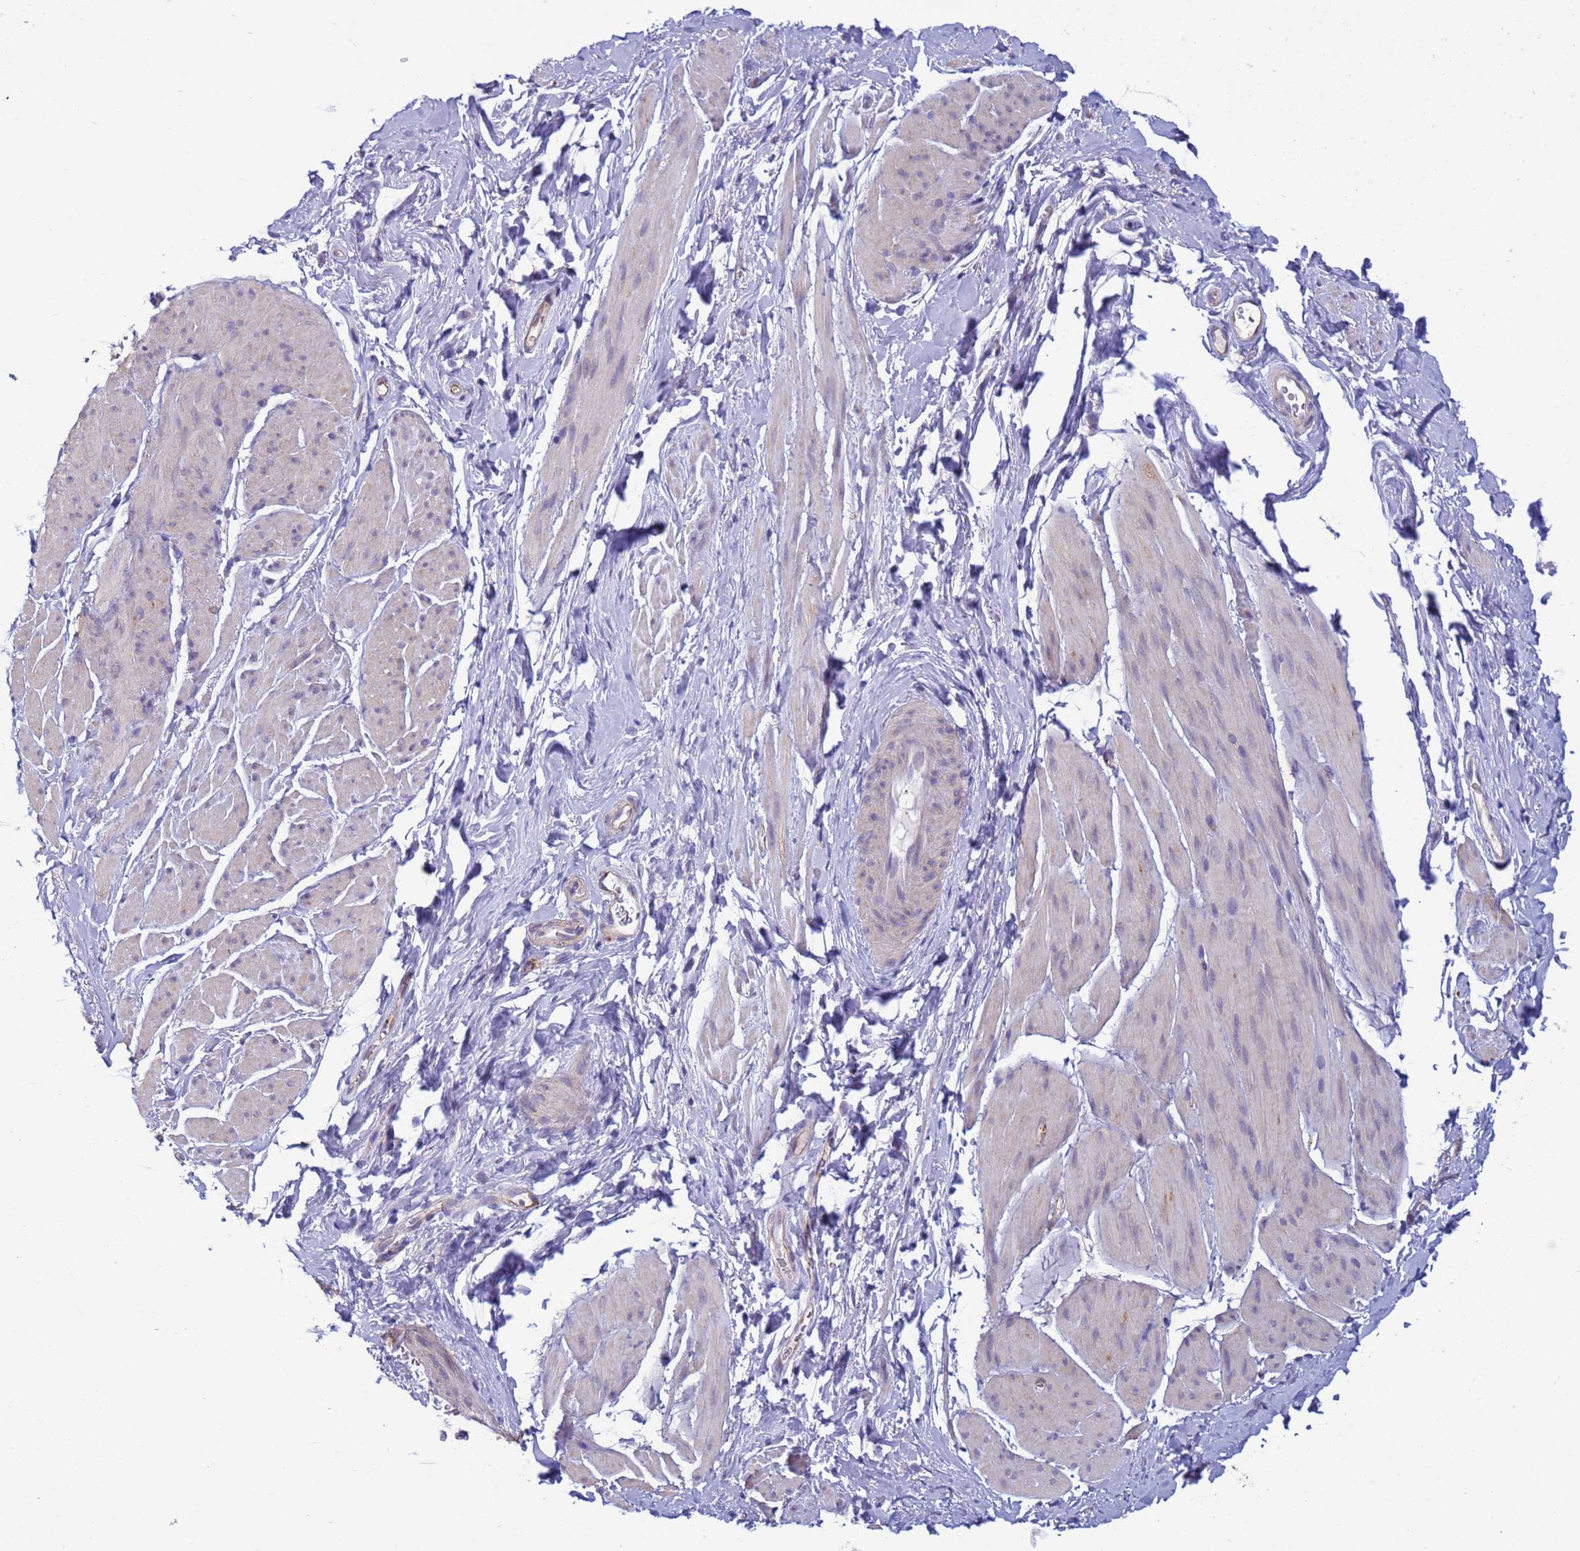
{"staining": {"intensity": "weak", "quantity": "<25%", "location": "cytoplasmic/membranous"}, "tissue": "smooth muscle", "cell_type": "Smooth muscle cells", "image_type": "normal", "snomed": [{"axis": "morphology", "description": "Normal tissue, NOS"}, {"axis": "topography", "description": "Smooth muscle"}, {"axis": "topography", "description": "Peripheral nerve tissue"}], "caption": "High power microscopy micrograph of an immunohistochemistry (IHC) micrograph of normal smooth muscle, revealing no significant staining in smooth muscle cells. The staining was performed using DAB to visualize the protein expression in brown, while the nuclei were stained in blue with hematoxylin (Magnification: 20x).", "gene": "TRPC6", "patient": {"sex": "male", "age": 69}}